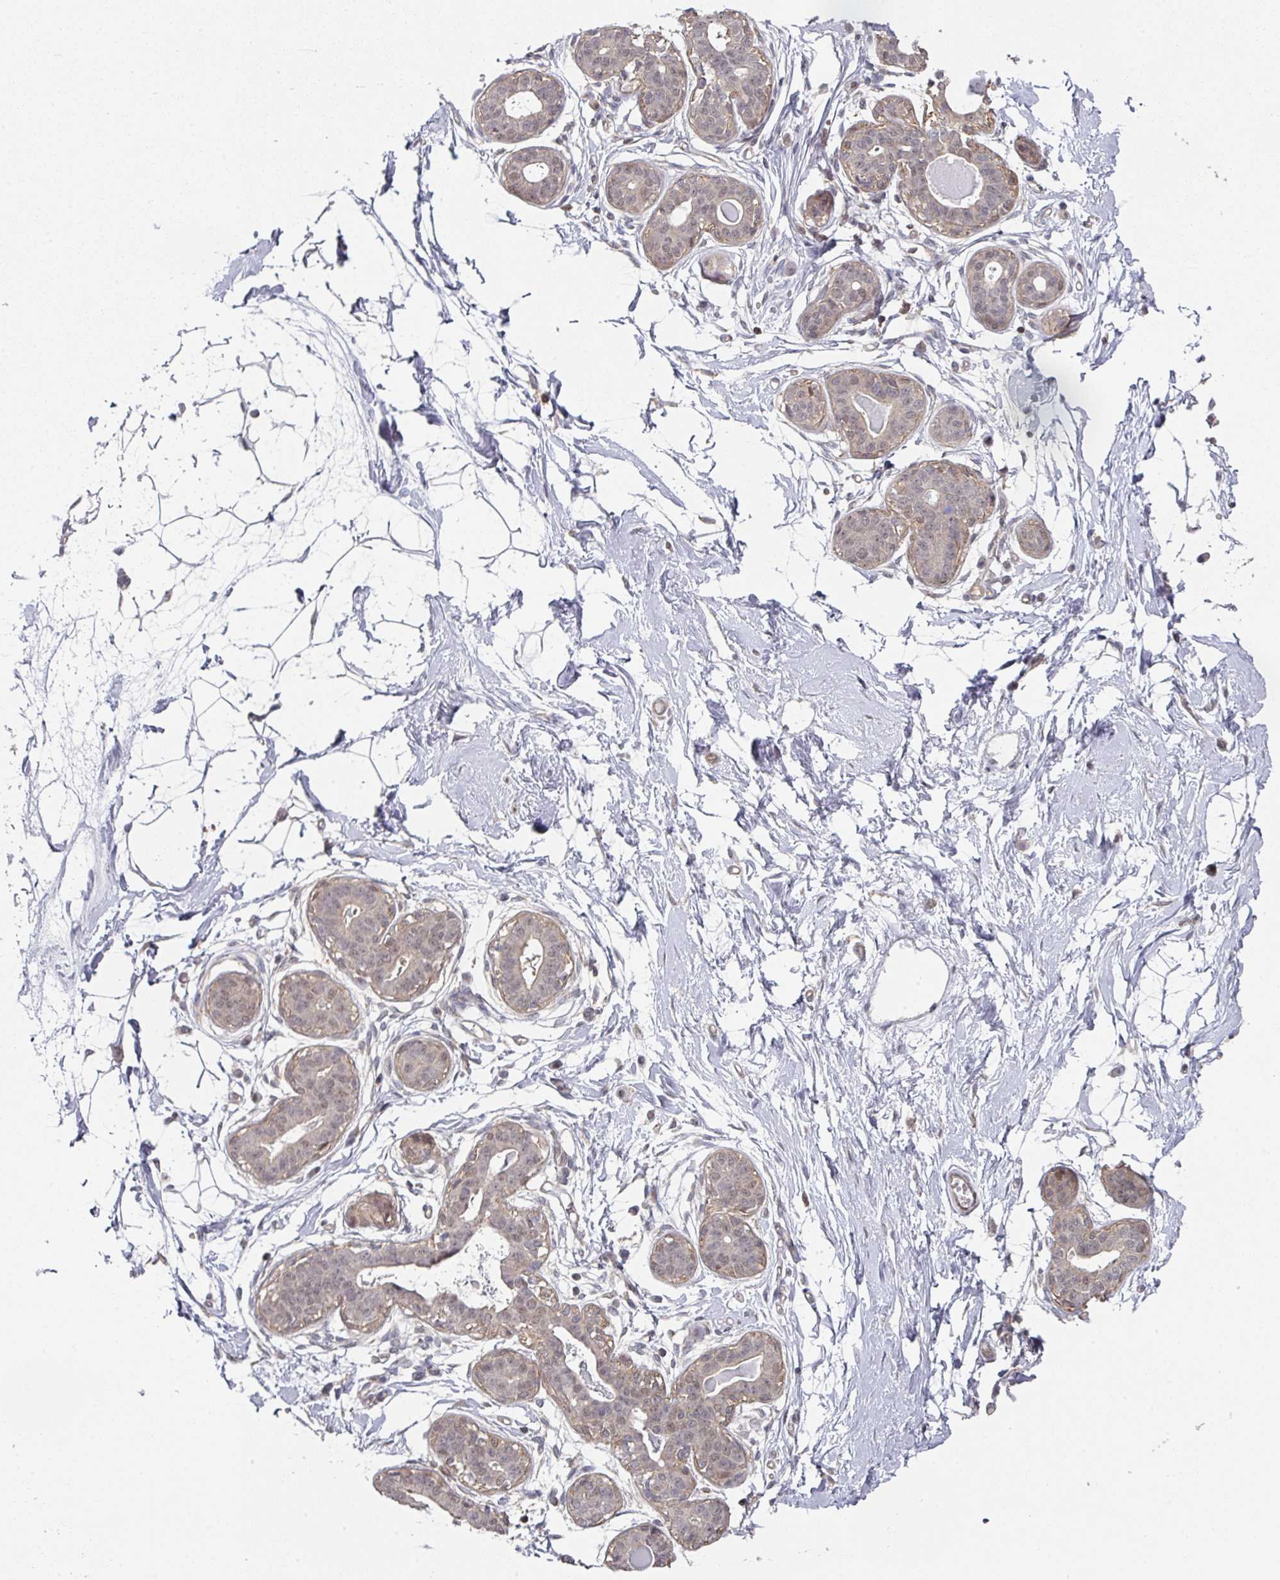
{"staining": {"intensity": "negative", "quantity": "none", "location": "none"}, "tissue": "breast", "cell_type": "Adipocytes", "image_type": "normal", "snomed": [{"axis": "morphology", "description": "Normal tissue, NOS"}, {"axis": "topography", "description": "Breast"}], "caption": "The histopathology image displays no significant expression in adipocytes of breast.", "gene": "PSME3IP1", "patient": {"sex": "female", "age": 45}}